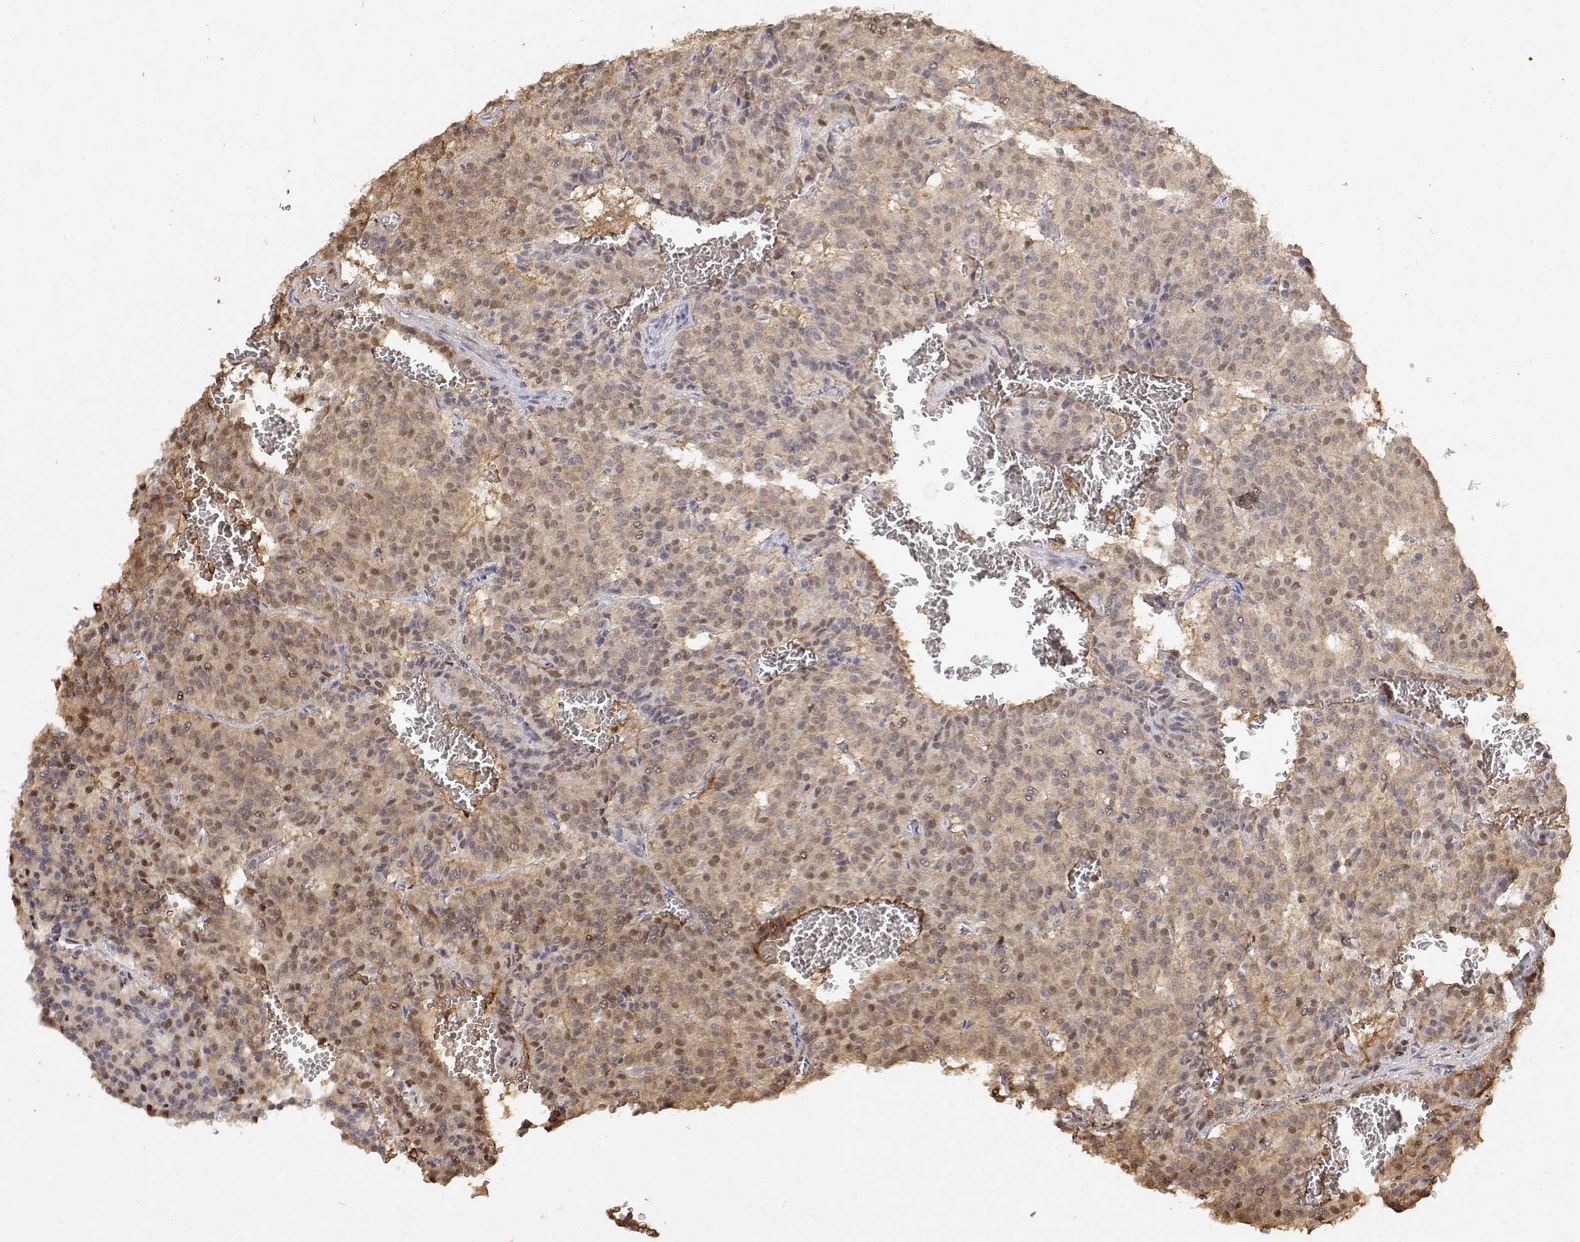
{"staining": {"intensity": "weak", "quantity": "25%-75%", "location": "nuclear"}, "tissue": "carcinoid", "cell_type": "Tumor cells", "image_type": "cancer", "snomed": [{"axis": "morphology", "description": "Carcinoid, malignant, NOS"}, {"axis": "topography", "description": "Lung"}], "caption": "Weak nuclear expression is identified in about 25%-75% of tumor cells in carcinoid (malignant).", "gene": "TPI1", "patient": {"sex": "male", "age": 70}}